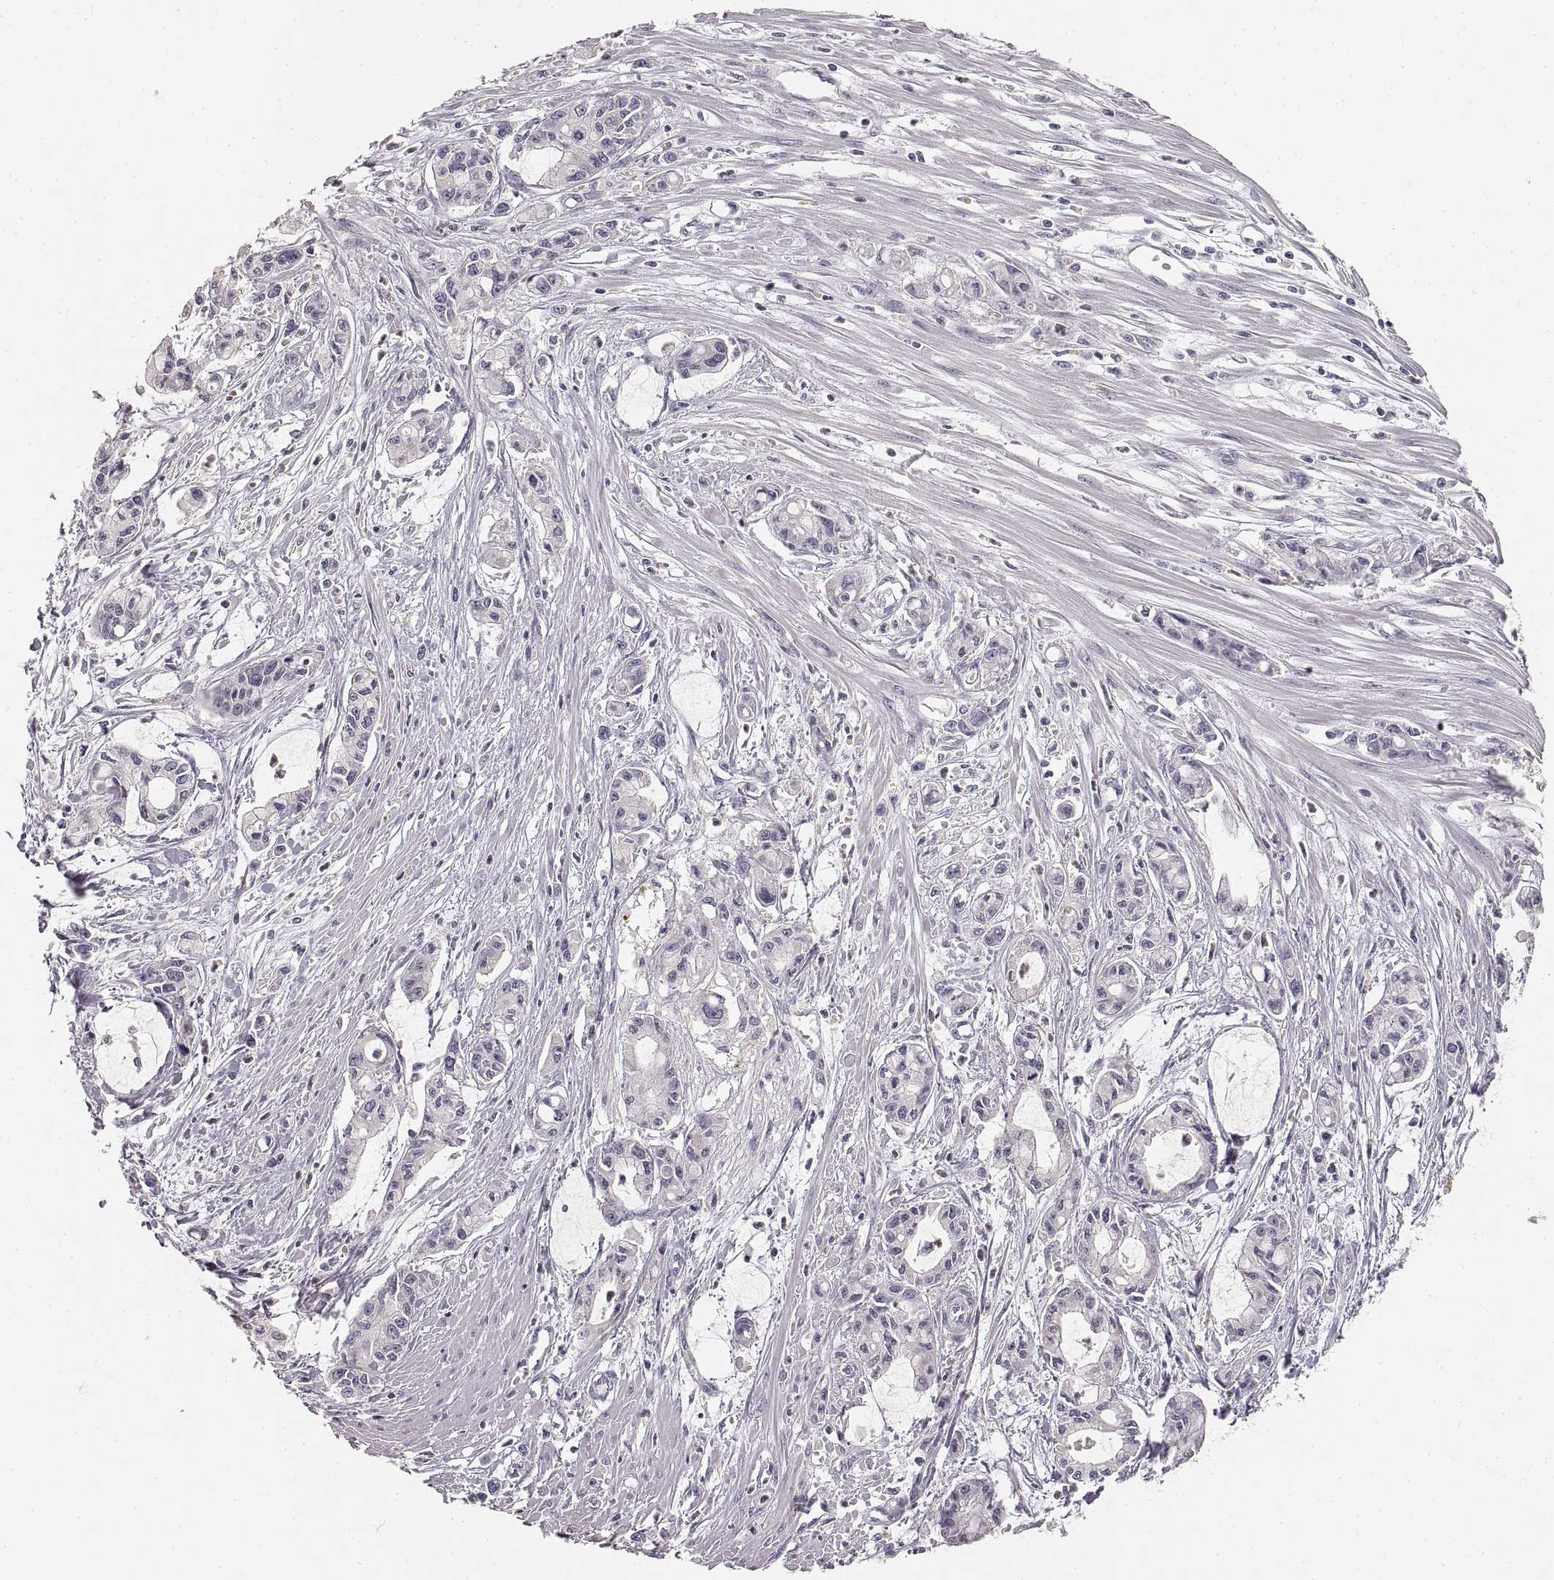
{"staining": {"intensity": "negative", "quantity": "none", "location": "none"}, "tissue": "pancreatic cancer", "cell_type": "Tumor cells", "image_type": "cancer", "snomed": [{"axis": "morphology", "description": "Adenocarcinoma, NOS"}, {"axis": "topography", "description": "Pancreas"}], "caption": "A high-resolution micrograph shows IHC staining of pancreatic cancer (adenocarcinoma), which demonstrates no significant positivity in tumor cells. (DAB (3,3'-diaminobenzidine) IHC visualized using brightfield microscopy, high magnification).", "gene": "RUNDC3A", "patient": {"sex": "male", "age": 48}}